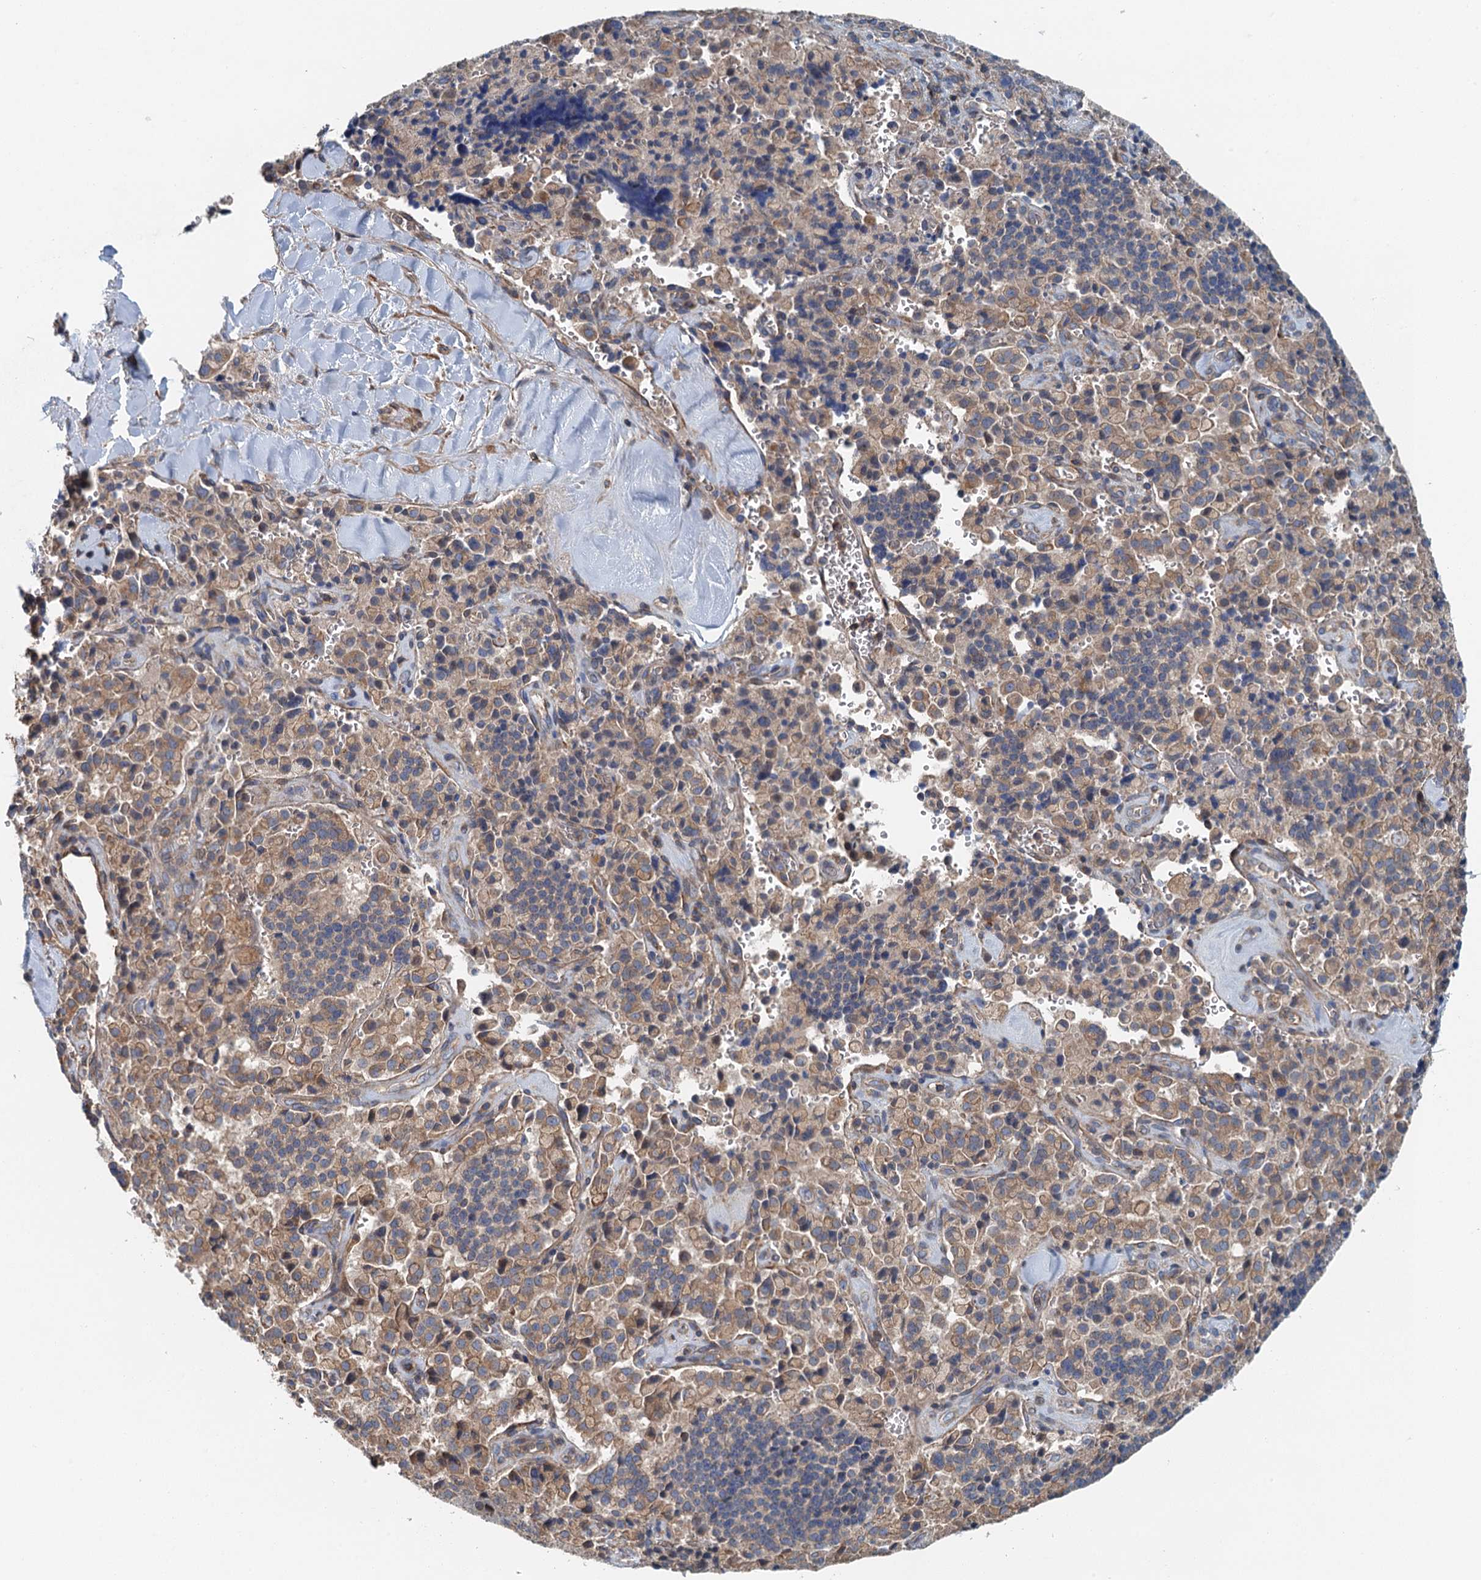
{"staining": {"intensity": "moderate", "quantity": "25%-75%", "location": "cytoplasmic/membranous"}, "tissue": "pancreatic cancer", "cell_type": "Tumor cells", "image_type": "cancer", "snomed": [{"axis": "morphology", "description": "Adenocarcinoma, NOS"}, {"axis": "topography", "description": "Pancreas"}], "caption": "This is an image of IHC staining of adenocarcinoma (pancreatic), which shows moderate expression in the cytoplasmic/membranous of tumor cells.", "gene": "PPP1R14D", "patient": {"sex": "male", "age": 65}}